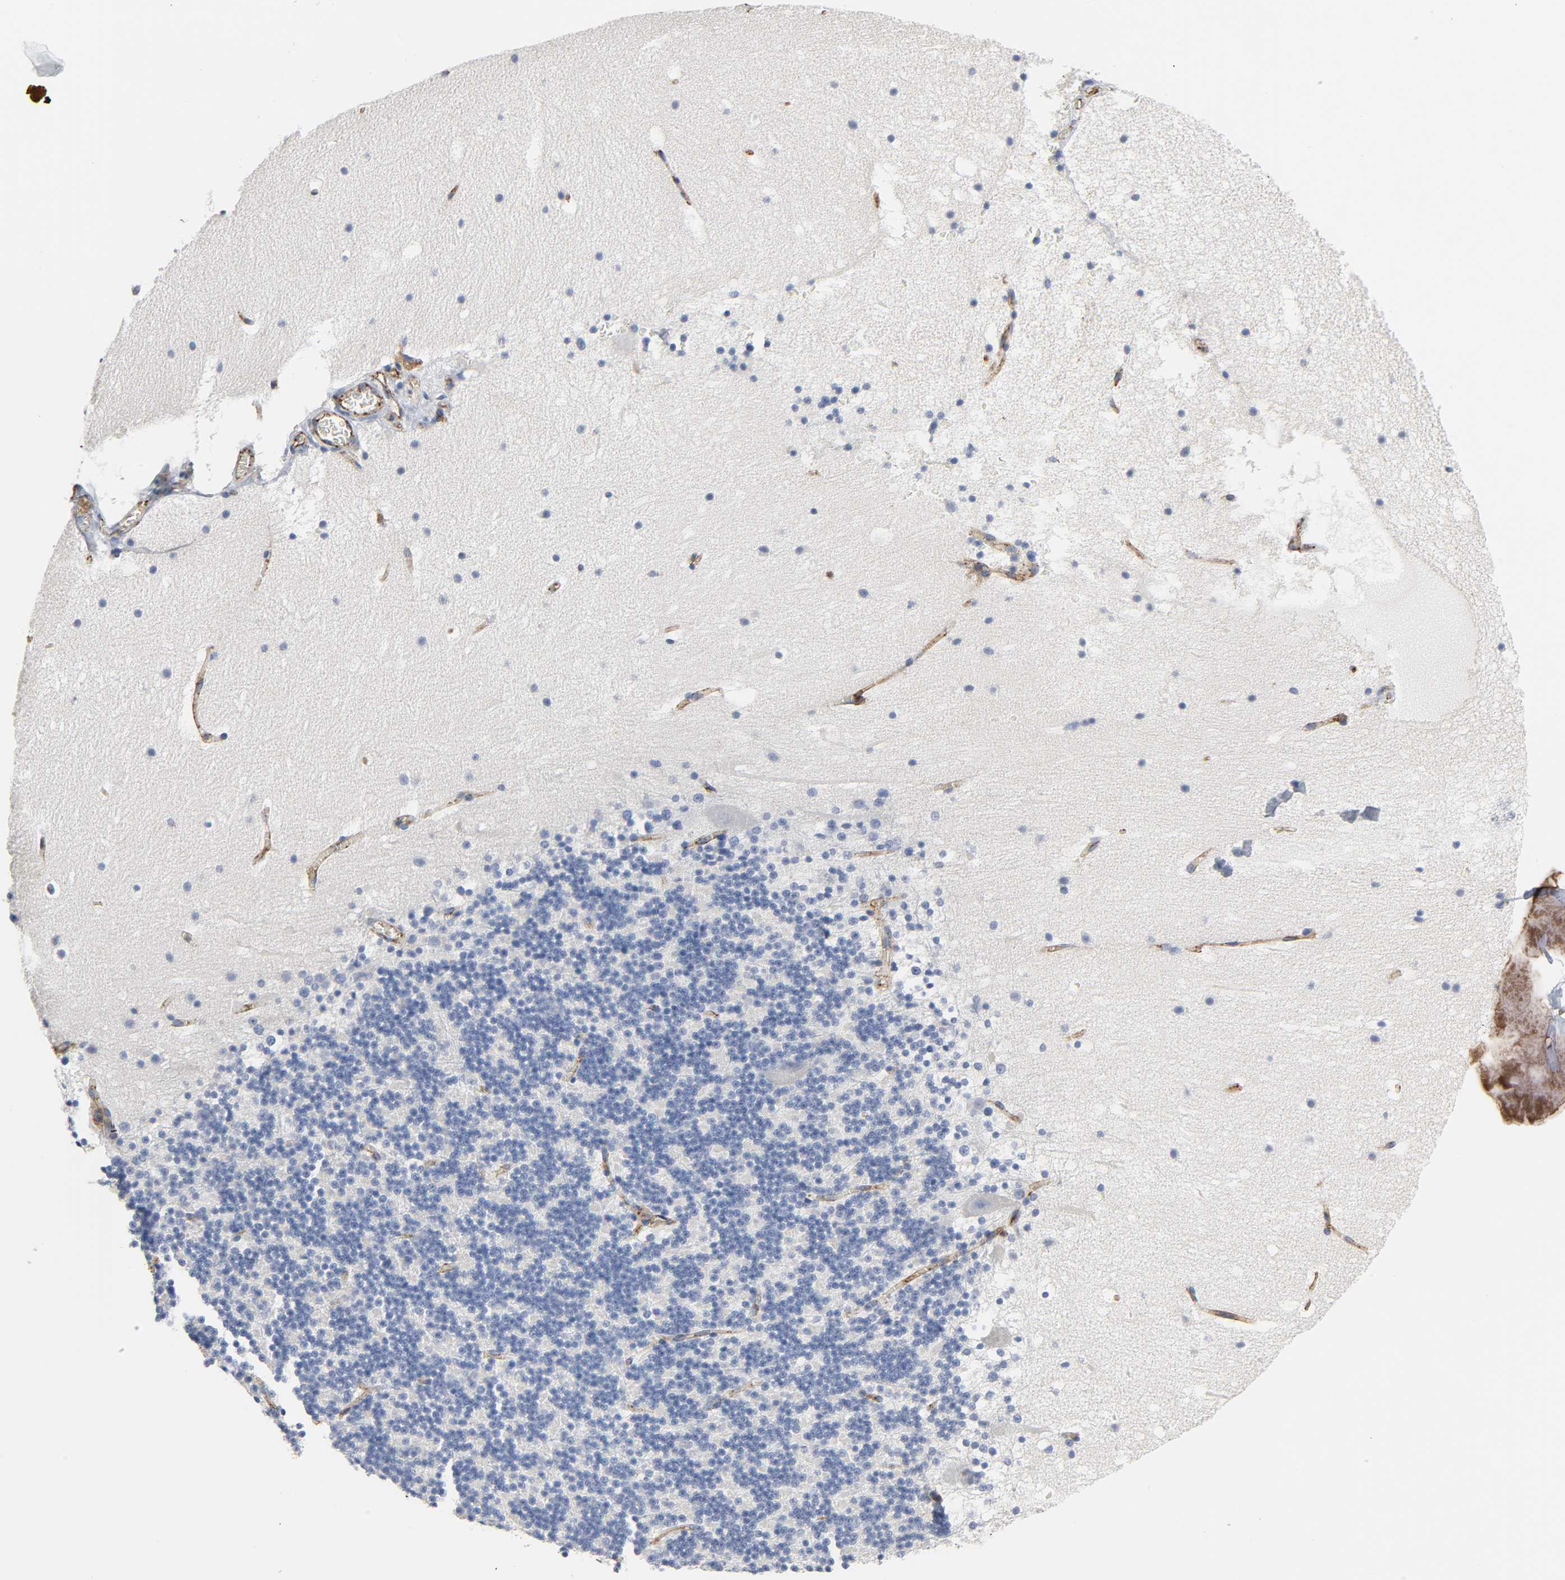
{"staining": {"intensity": "negative", "quantity": "none", "location": "none"}, "tissue": "cerebellum", "cell_type": "Cells in granular layer", "image_type": "normal", "snomed": [{"axis": "morphology", "description": "Normal tissue, NOS"}, {"axis": "topography", "description": "Cerebellum"}], "caption": "Immunohistochemistry of unremarkable human cerebellum demonstrates no expression in cells in granular layer. (Stains: DAB IHC with hematoxylin counter stain, Microscopy: brightfield microscopy at high magnification).", "gene": "PECAM1", "patient": {"sex": "male", "age": 45}}